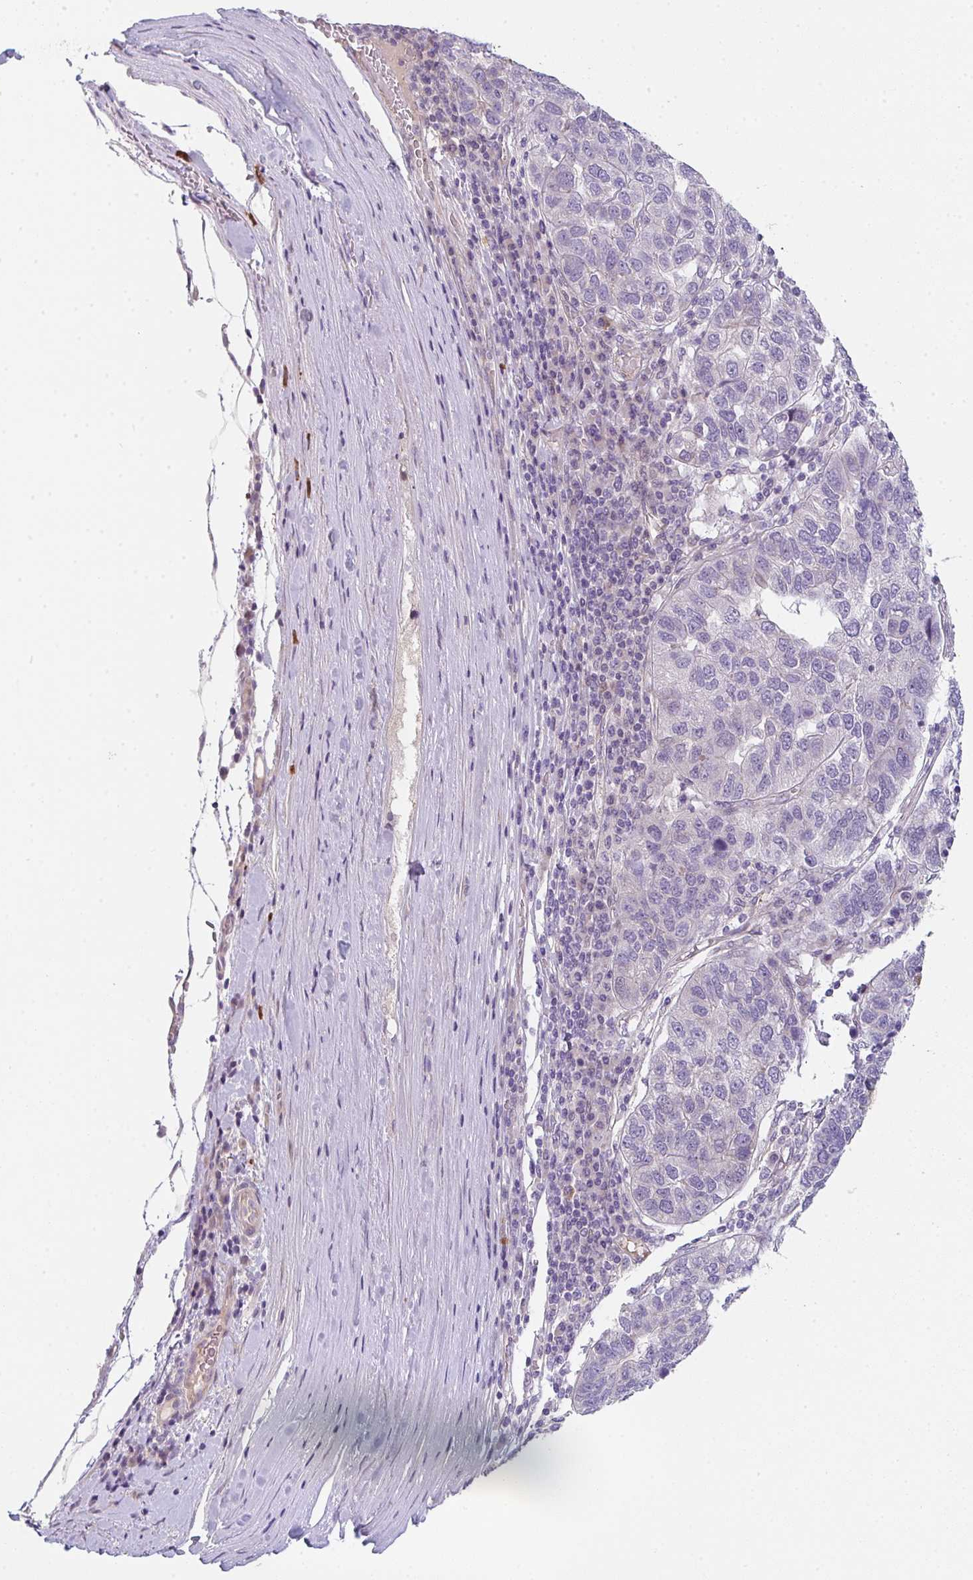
{"staining": {"intensity": "negative", "quantity": "none", "location": "none"}, "tissue": "pancreatic cancer", "cell_type": "Tumor cells", "image_type": "cancer", "snomed": [{"axis": "morphology", "description": "Adenocarcinoma, NOS"}, {"axis": "topography", "description": "Pancreas"}], "caption": "Image shows no significant protein positivity in tumor cells of adenocarcinoma (pancreatic).", "gene": "TNFRSF10A", "patient": {"sex": "female", "age": 61}}